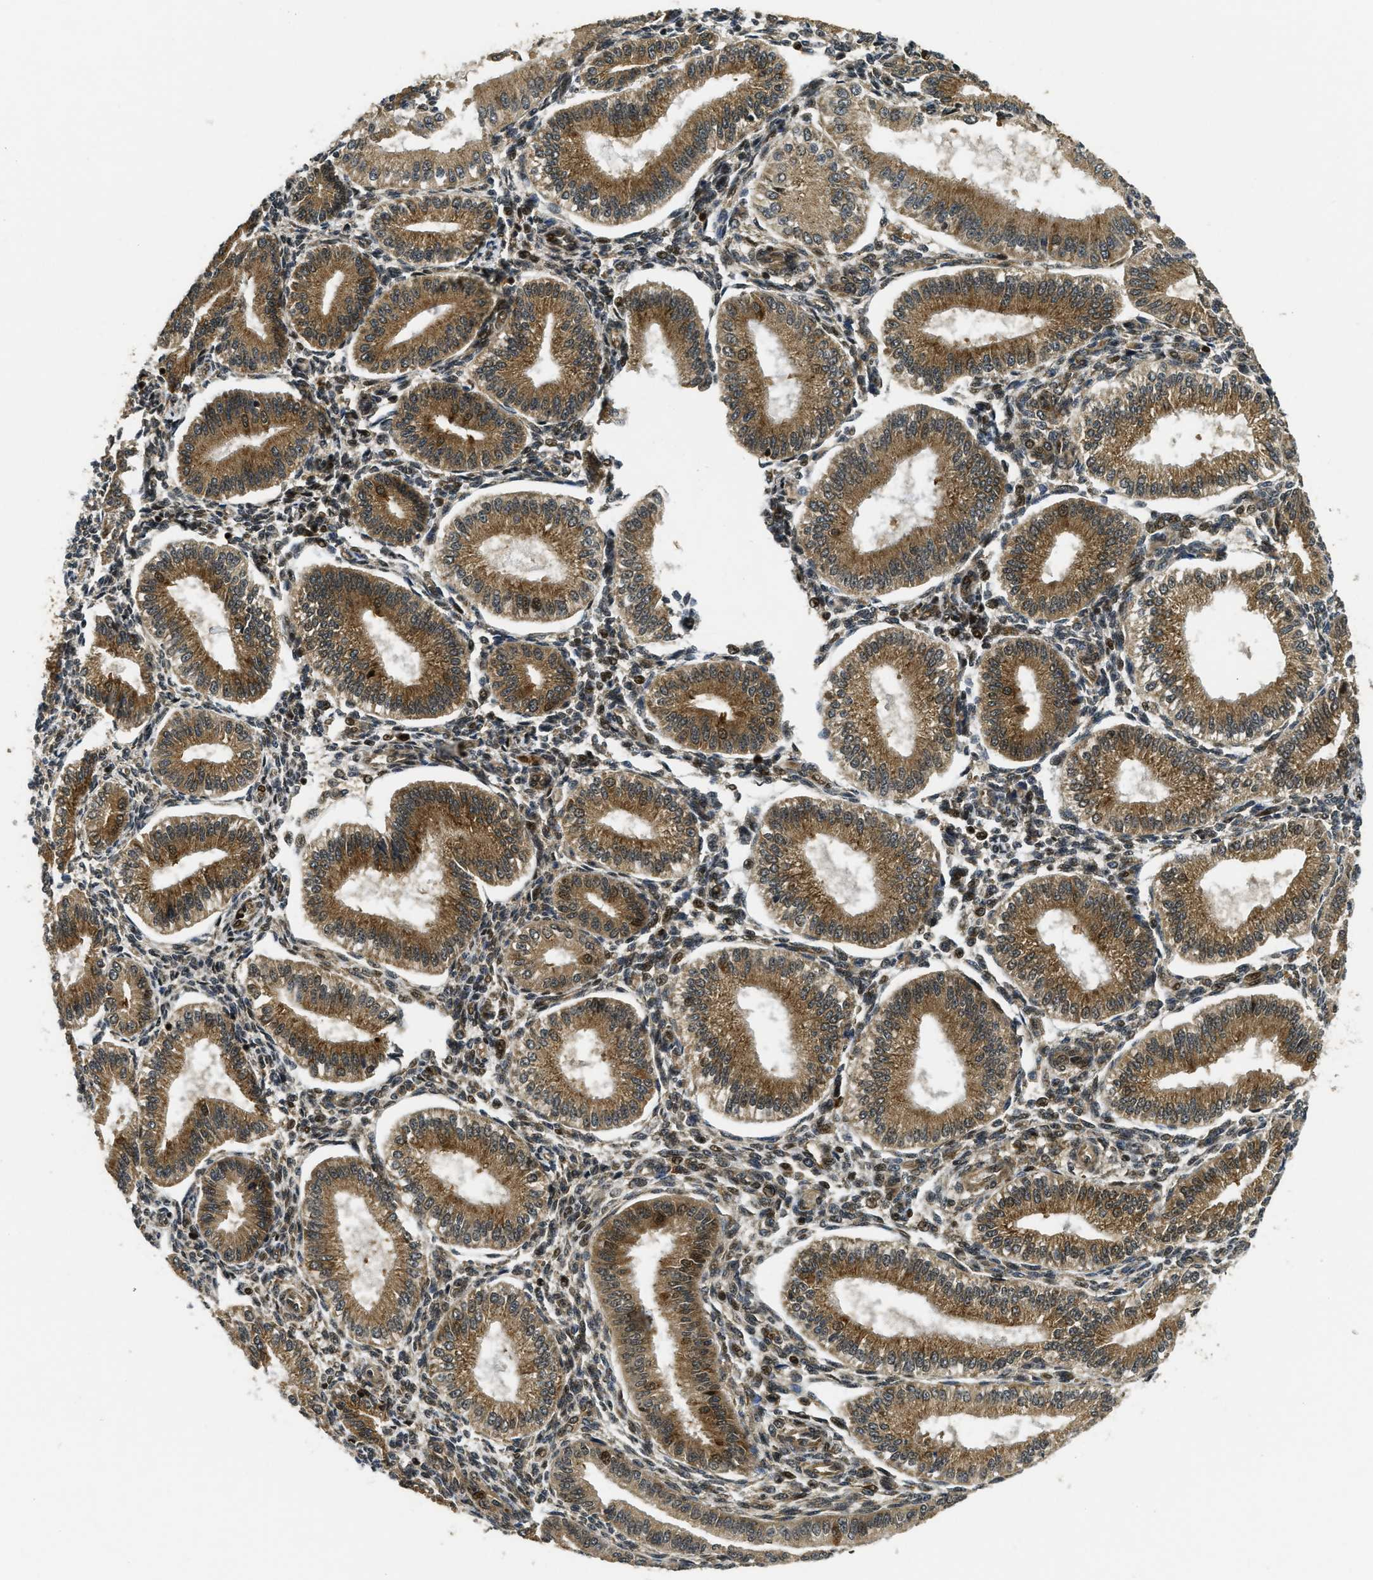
{"staining": {"intensity": "moderate", "quantity": "25%-75%", "location": "cytoplasmic/membranous,nuclear"}, "tissue": "endometrium", "cell_type": "Cells in endometrial stroma", "image_type": "normal", "snomed": [{"axis": "morphology", "description": "Normal tissue, NOS"}, {"axis": "topography", "description": "Endometrium"}], "caption": "High-power microscopy captured an immunohistochemistry micrograph of unremarkable endometrium, revealing moderate cytoplasmic/membranous,nuclear staining in approximately 25%-75% of cells in endometrial stroma.", "gene": "ADSL", "patient": {"sex": "female", "age": 39}}